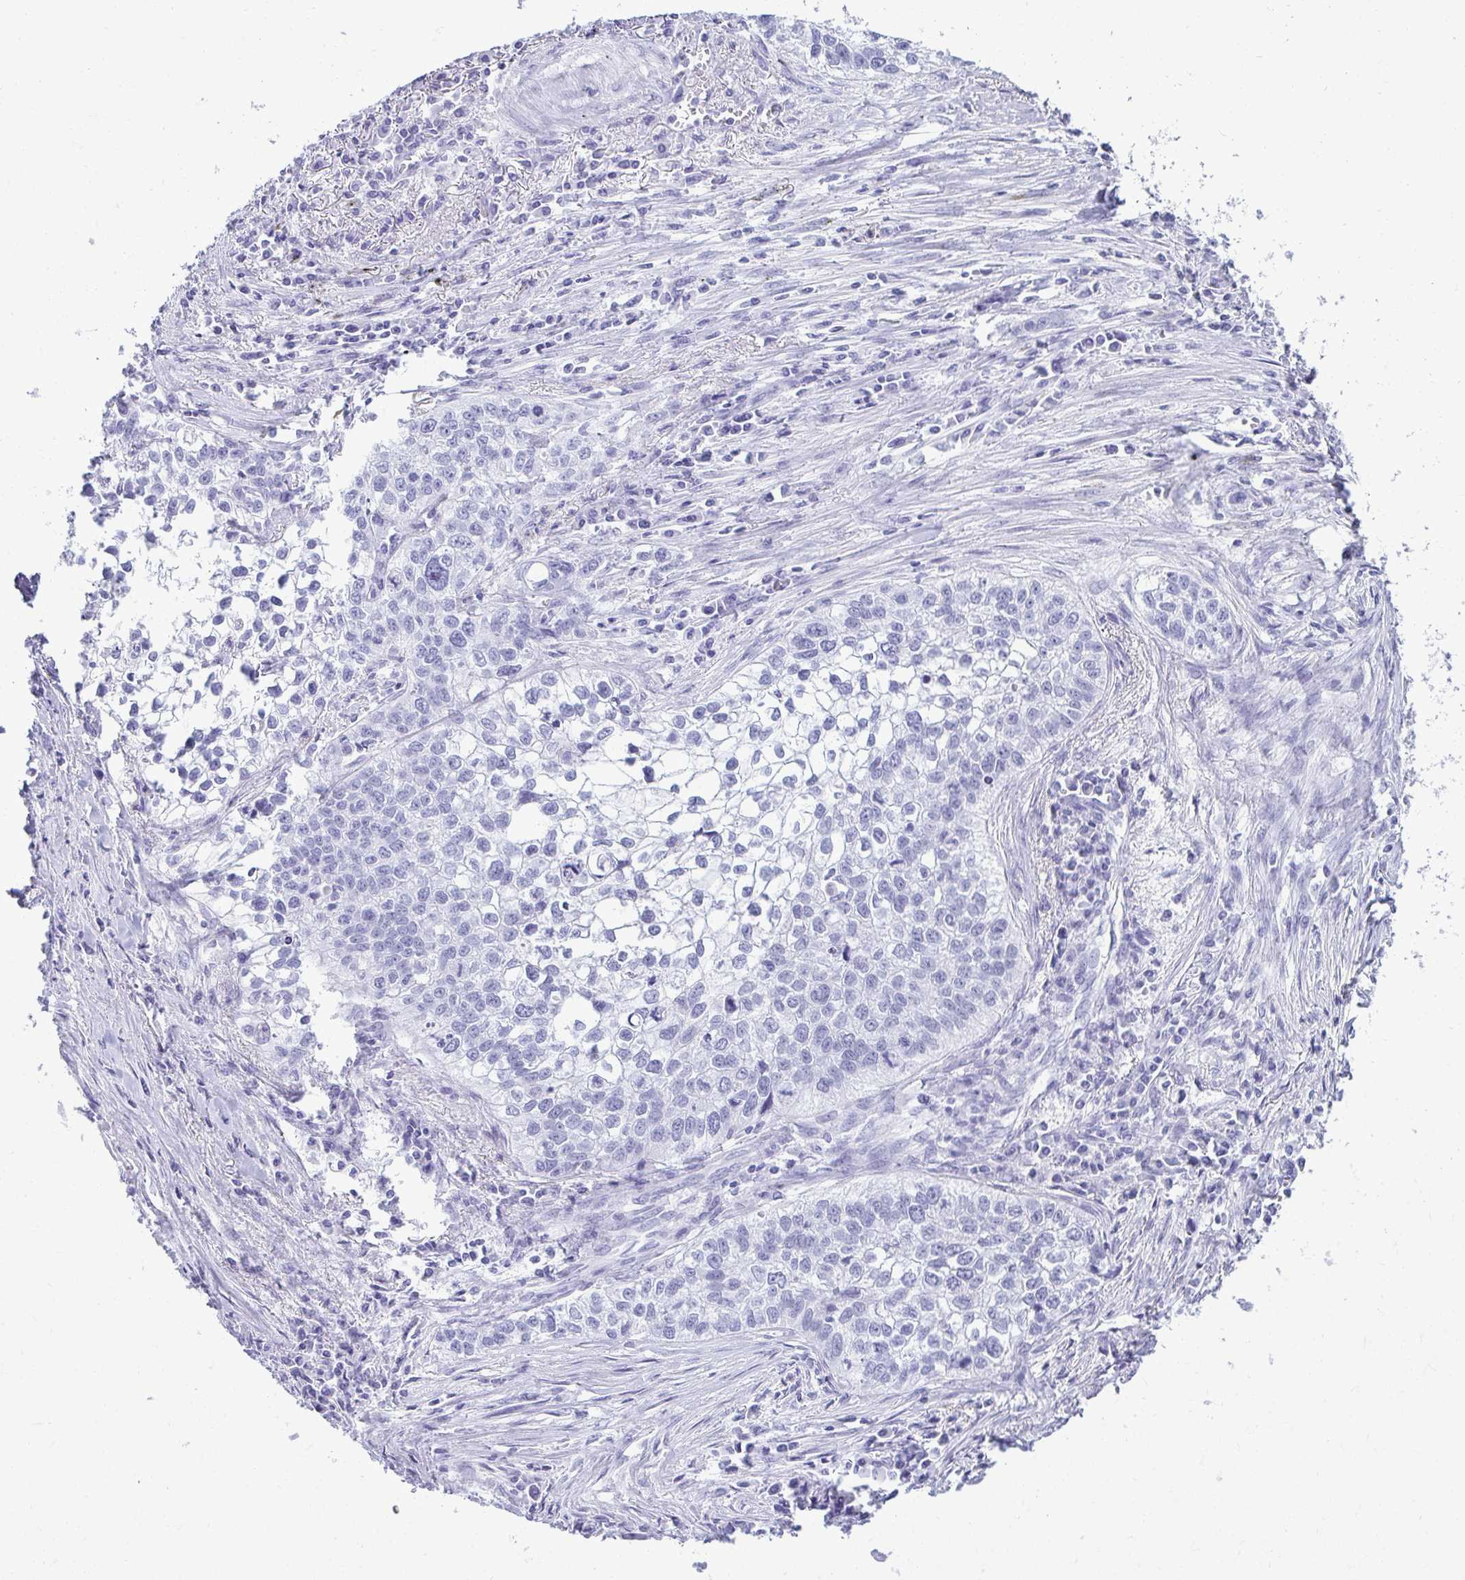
{"staining": {"intensity": "negative", "quantity": "none", "location": "none"}, "tissue": "lung cancer", "cell_type": "Tumor cells", "image_type": "cancer", "snomed": [{"axis": "morphology", "description": "Squamous cell carcinoma, NOS"}, {"axis": "topography", "description": "Lung"}], "caption": "Immunohistochemistry (IHC) of lung squamous cell carcinoma demonstrates no positivity in tumor cells.", "gene": "CLGN", "patient": {"sex": "male", "age": 74}}